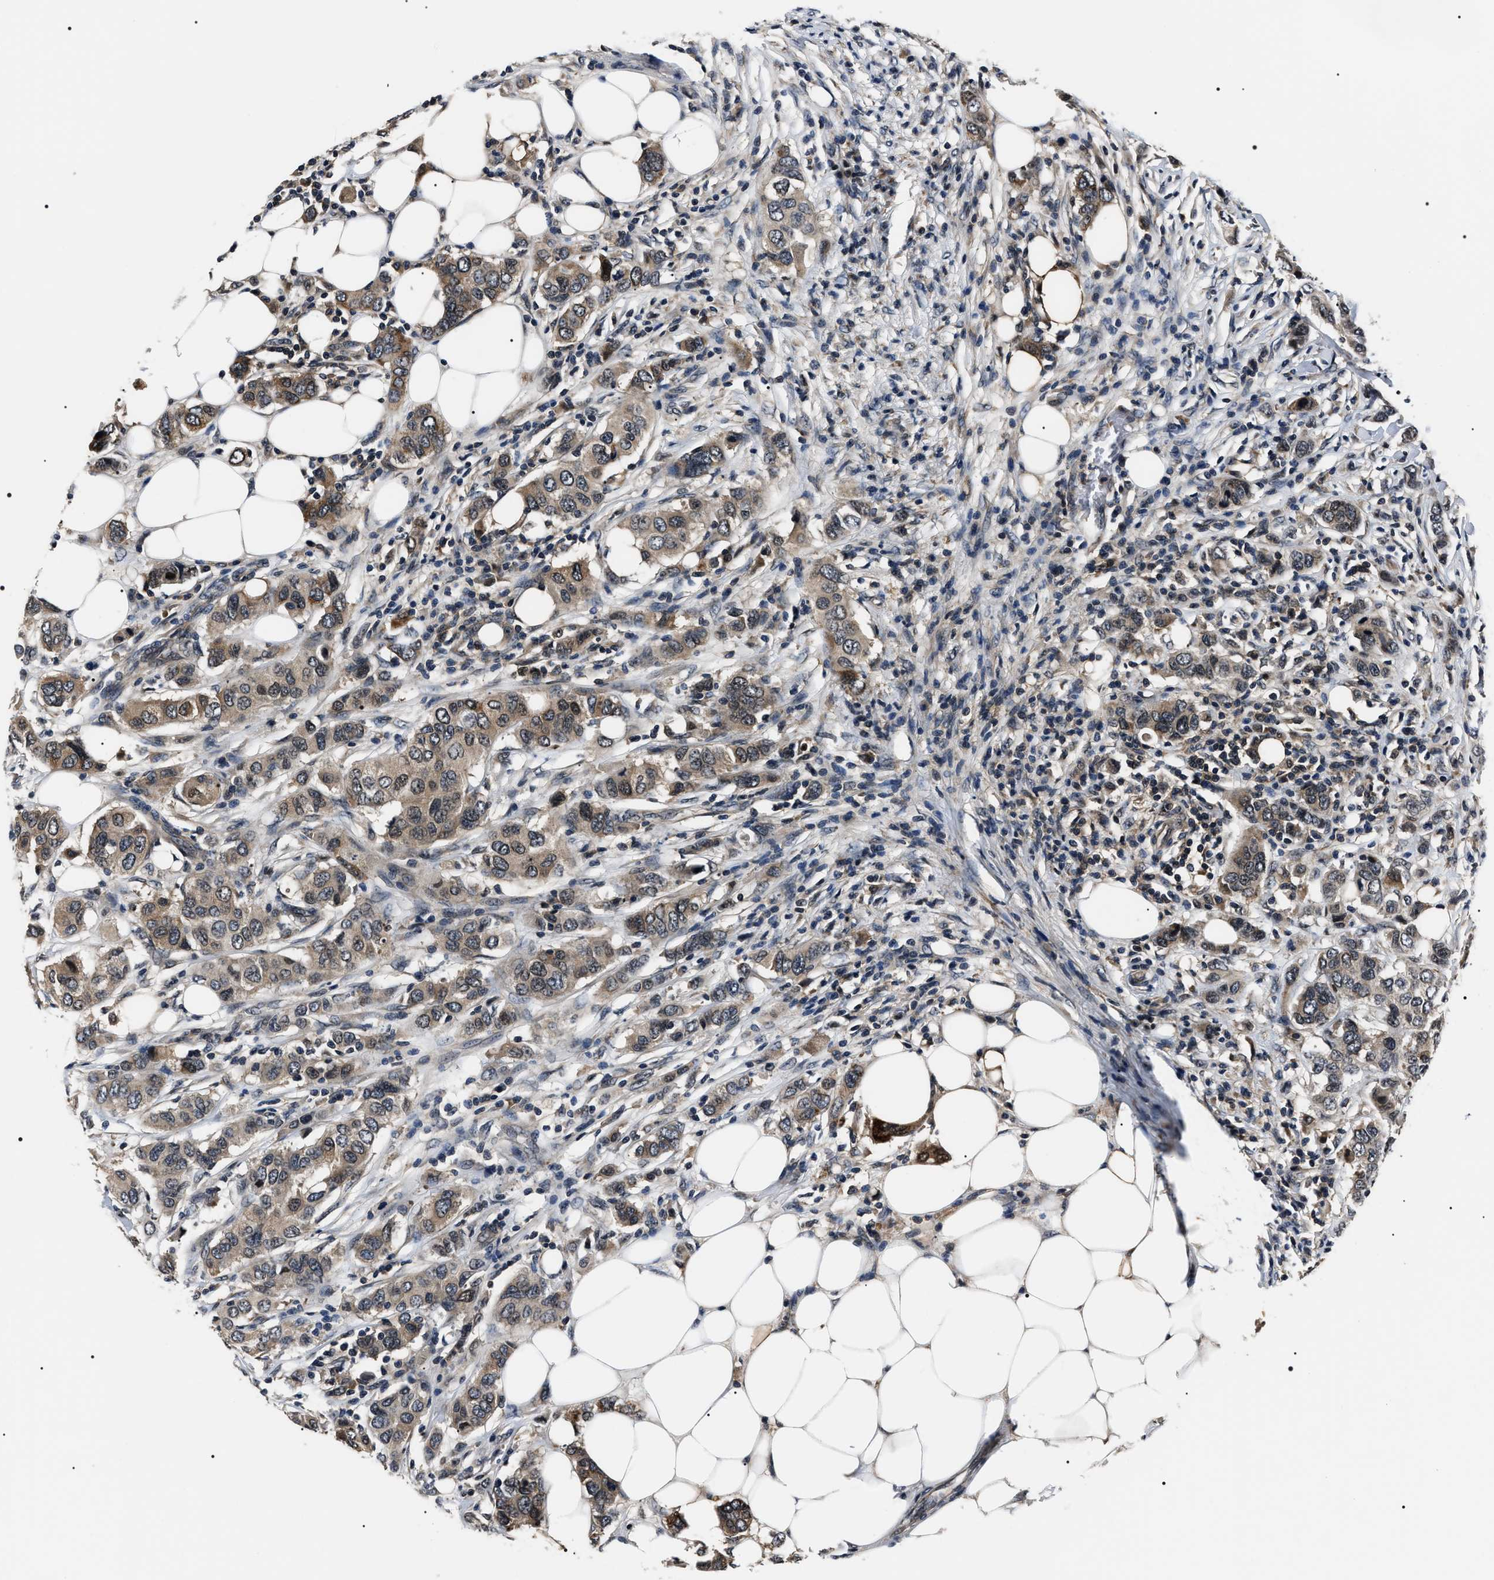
{"staining": {"intensity": "weak", "quantity": ">75%", "location": "cytoplasmic/membranous,nuclear"}, "tissue": "breast cancer", "cell_type": "Tumor cells", "image_type": "cancer", "snomed": [{"axis": "morphology", "description": "Duct carcinoma"}, {"axis": "topography", "description": "Breast"}], "caption": "Invasive ductal carcinoma (breast) was stained to show a protein in brown. There is low levels of weak cytoplasmic/membranous and nuclear expression in approximately >75% of tumor cells.", "gene": "SIPA1", "patient": {"sex": "female", "age": 50}}